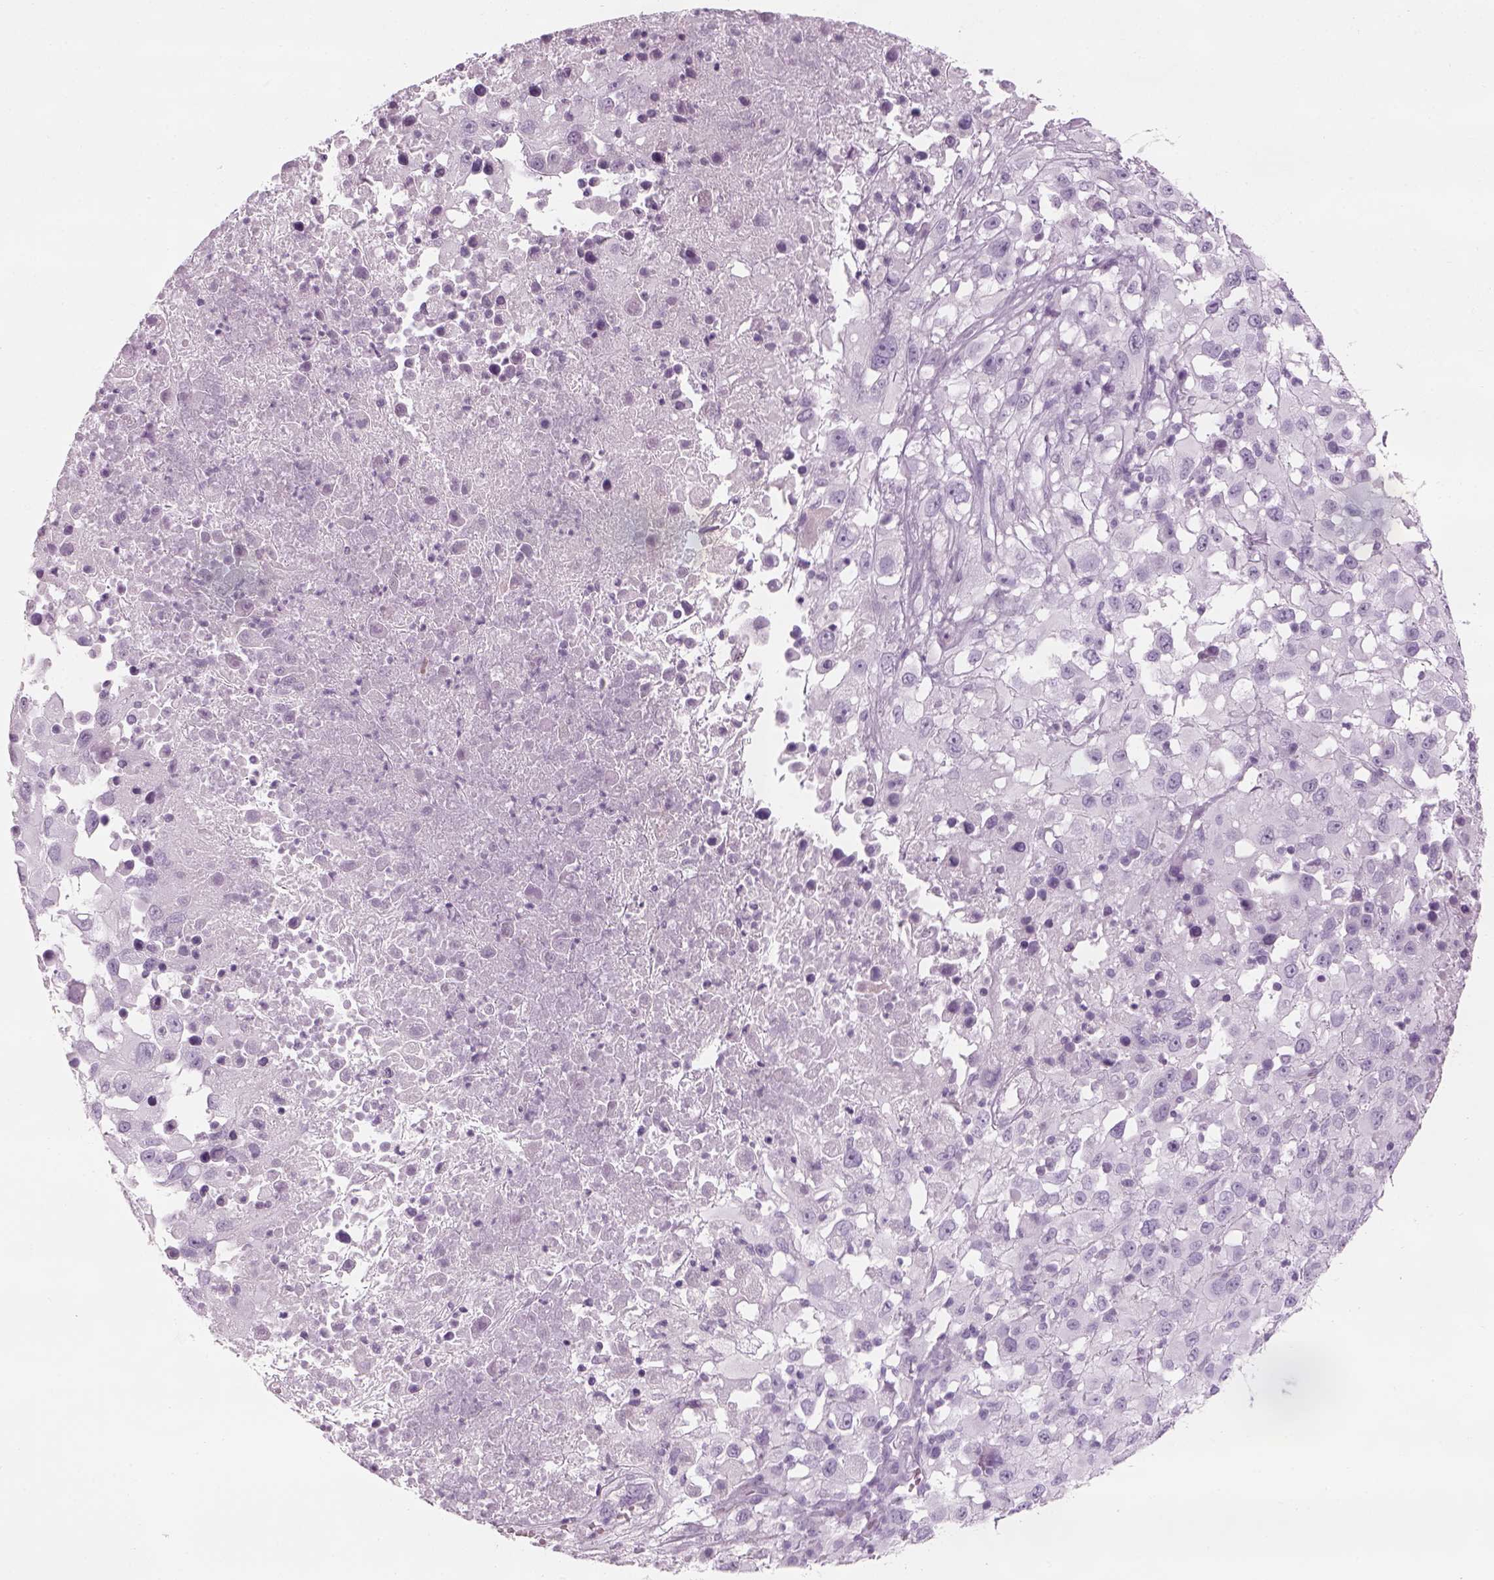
{"staining": {"intensity": "negative", "quantity": "none", "location": "none"}, "tissue": "melanoma", "cell_type": "Tumor cells", "image_type": "cancer", "snomed": [{"axis": "morphology", "description": "Malignant melanoma, Metastatic site"}, {"axis": "topography", "description": "Soft tissue"}], "caption": "Tumor cells show no significant staining in malignant melanoma (metastatic site).", "gene": "SAG", "patient": {"sex": "male", "age": 50}}